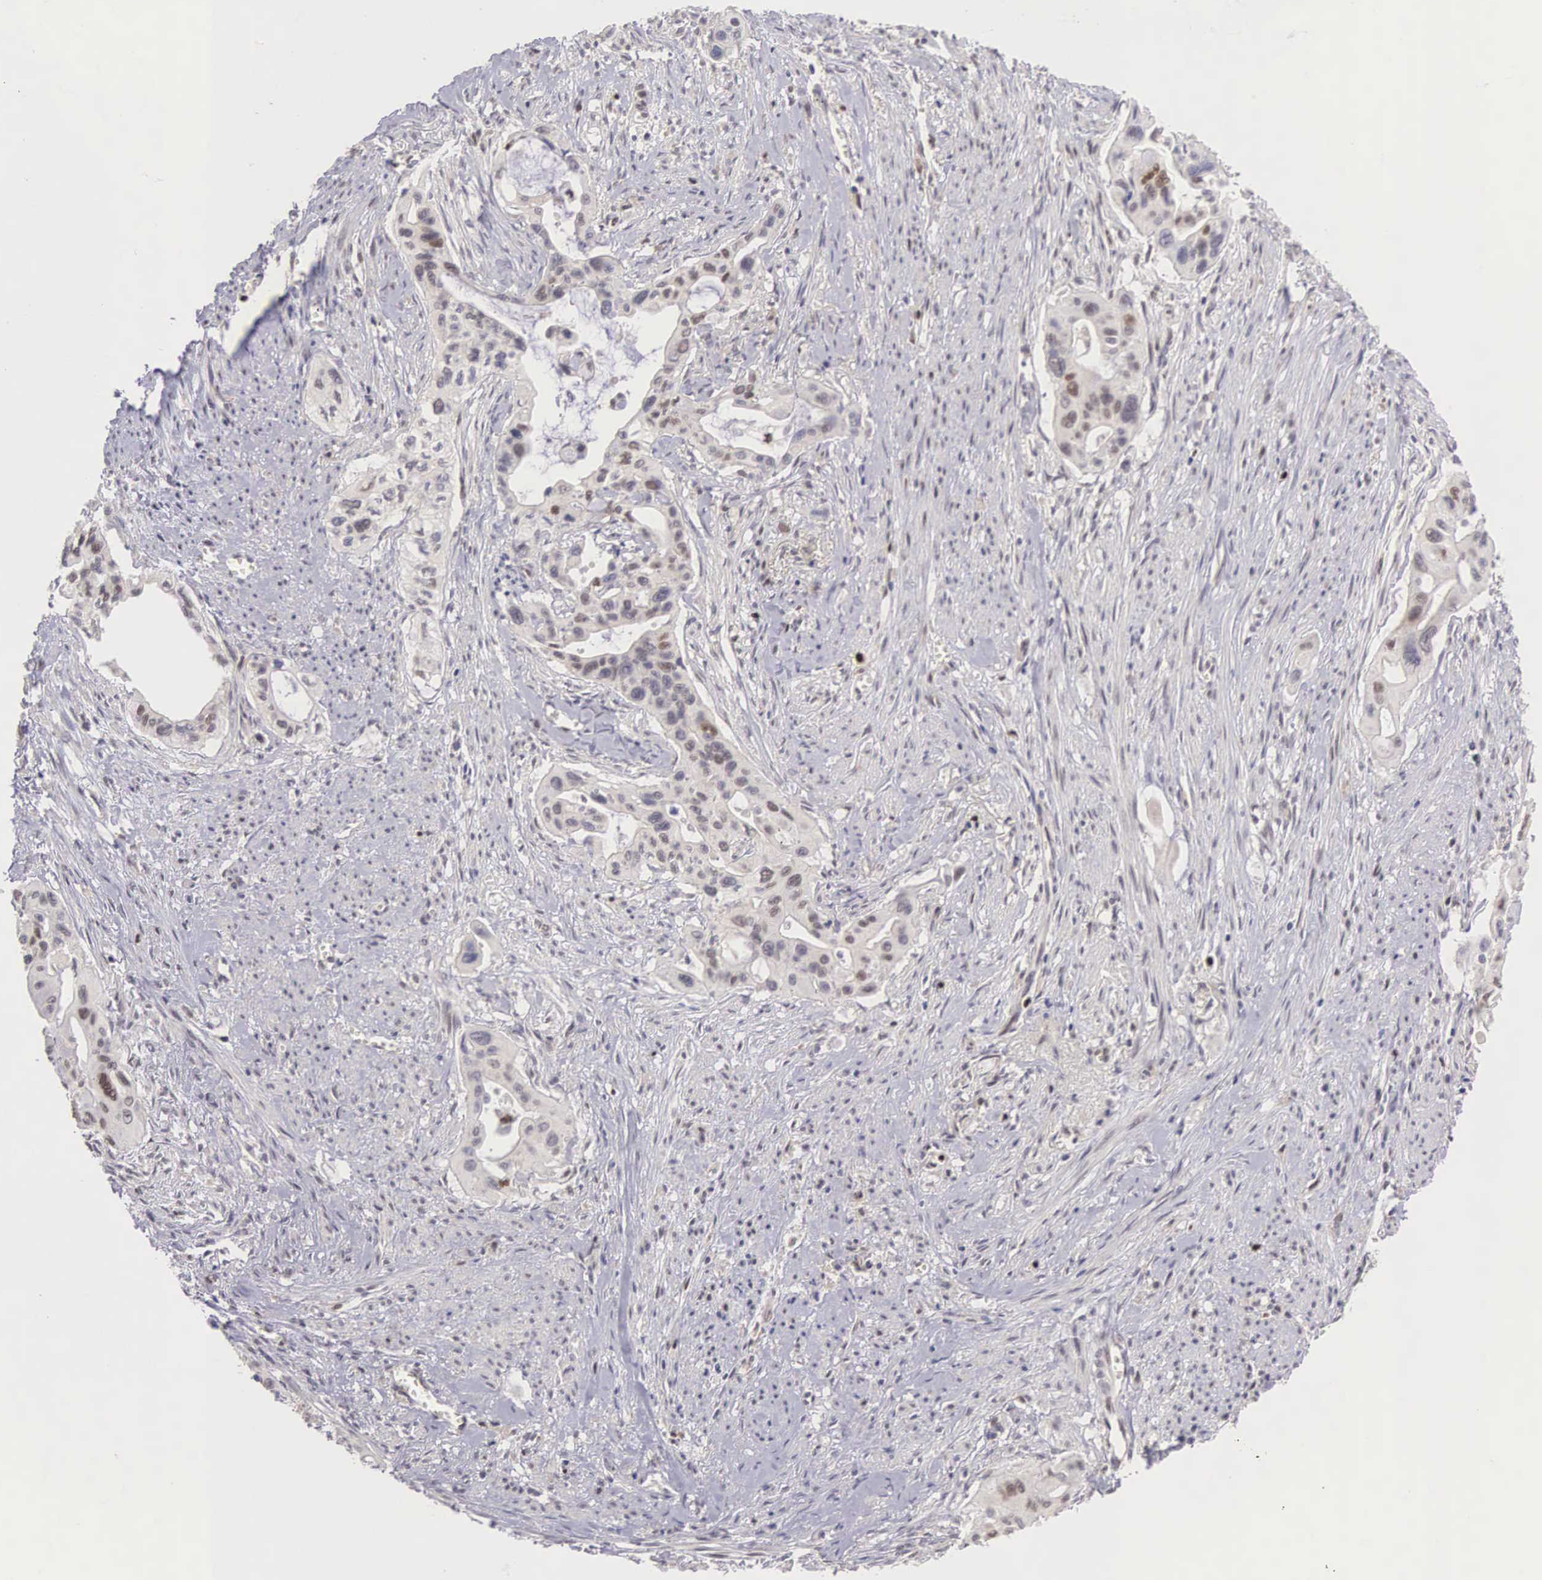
{"staining": {"intensity": "weak", "quantity": "<25%", "location": "nuclear"}, "tissue": "pancreatic cancer", "cell_type": "Tumor cells", "image_type": "cancer", "snomed": [{"axis": "morphology", "description": "Adenocarcinoma, NOS"}, {"axis": "topography", "description": "Pancreas"}], "caption": "An IHC image of pancreatic cancer (adenocarcinoma) is shown. There is no staining in tumor cells of pancreatic cancer (adenocarcinoma). (DAB (3,3'-diaminobenzidine) immunohistochemistry (IHC) with hematoxylin counter stain).", "gene": "GRK3", "patient": {"sex": "male", "age": 77}}